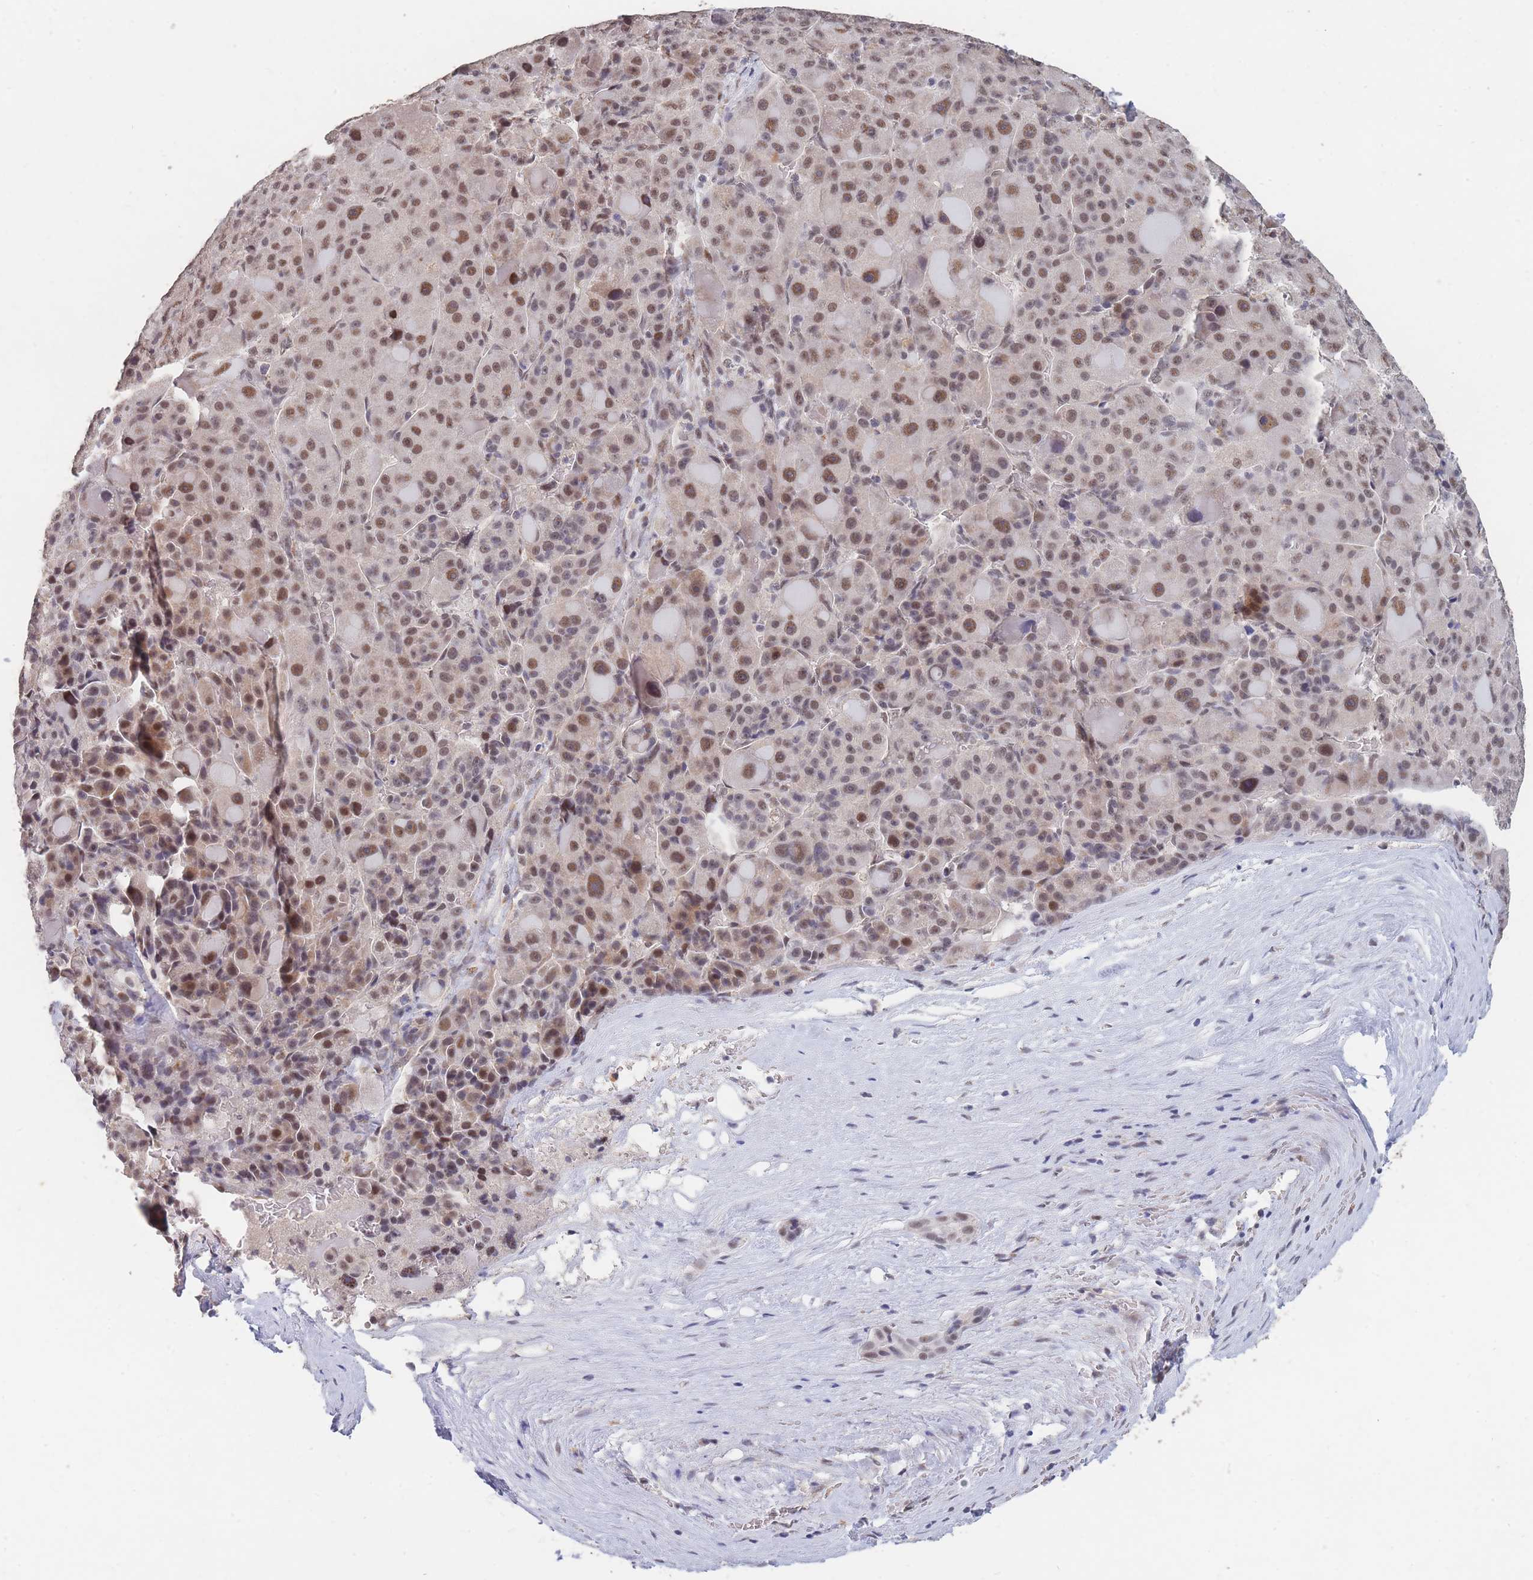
{"staining": {"intensity": "moderate", "quantity": ">75%", "location": "nuclear"}, "tissue": "liver cancer", "cell_type": "Tumor cells", "image_type": "cancer", "snomed": [{"axis": "morphology", "description": "Carcinoma, Hepatocellular, NOS"}, {"axis": "topography", "description": "Liver"}], "caption": "Liver cancer (hepatocellular carcinoma) stained with DAB (3,3'-diaminobenzidine) IHC exhibits medium levels of moderate nuclear staining in approximately >75% of tumor cells.", "gene": "SNRPA1", "patient": {"sex": "male", "age": 76}}